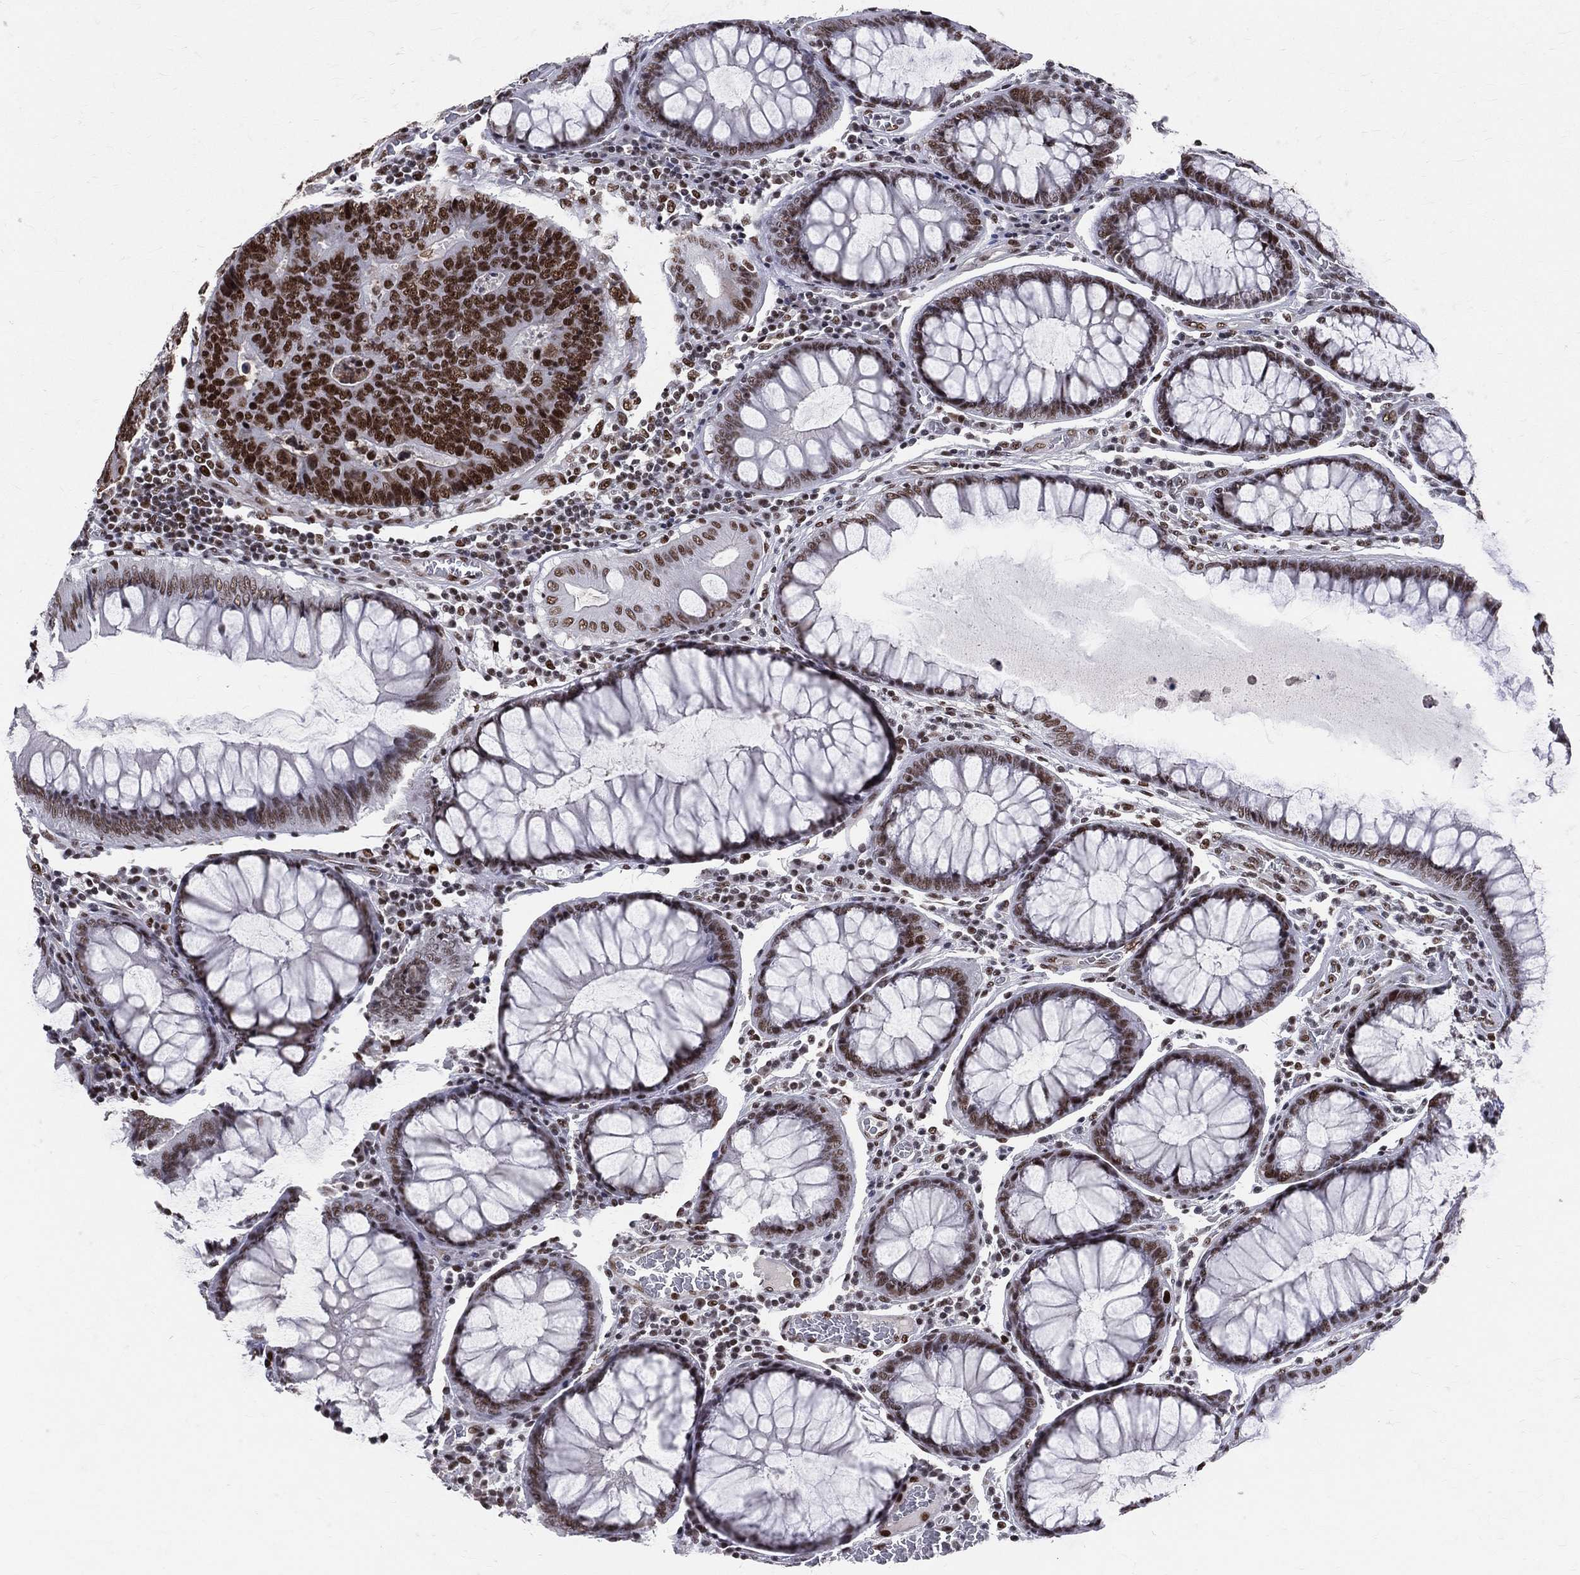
{"staining": {"intensity": "strong", "quantity": ">75%", "location": "nuclear"}, "tissue": "colorectal cancer", "cell_type": "Tumor cells", "image_type": "cancer", "snomed": [{"axis": "morphology", "description": "Adenocarcinoma, NOS"}, {"axis": "topography", "description": "Colon"}], "caption": "Adenocarcinoma (colorectal) stained for a protein (brown) demonstrates strong nuclear positive positivity in about >75% of tumor cells.", "gene": "CDK7", "patient": {"sex": "female", "age": 48}}